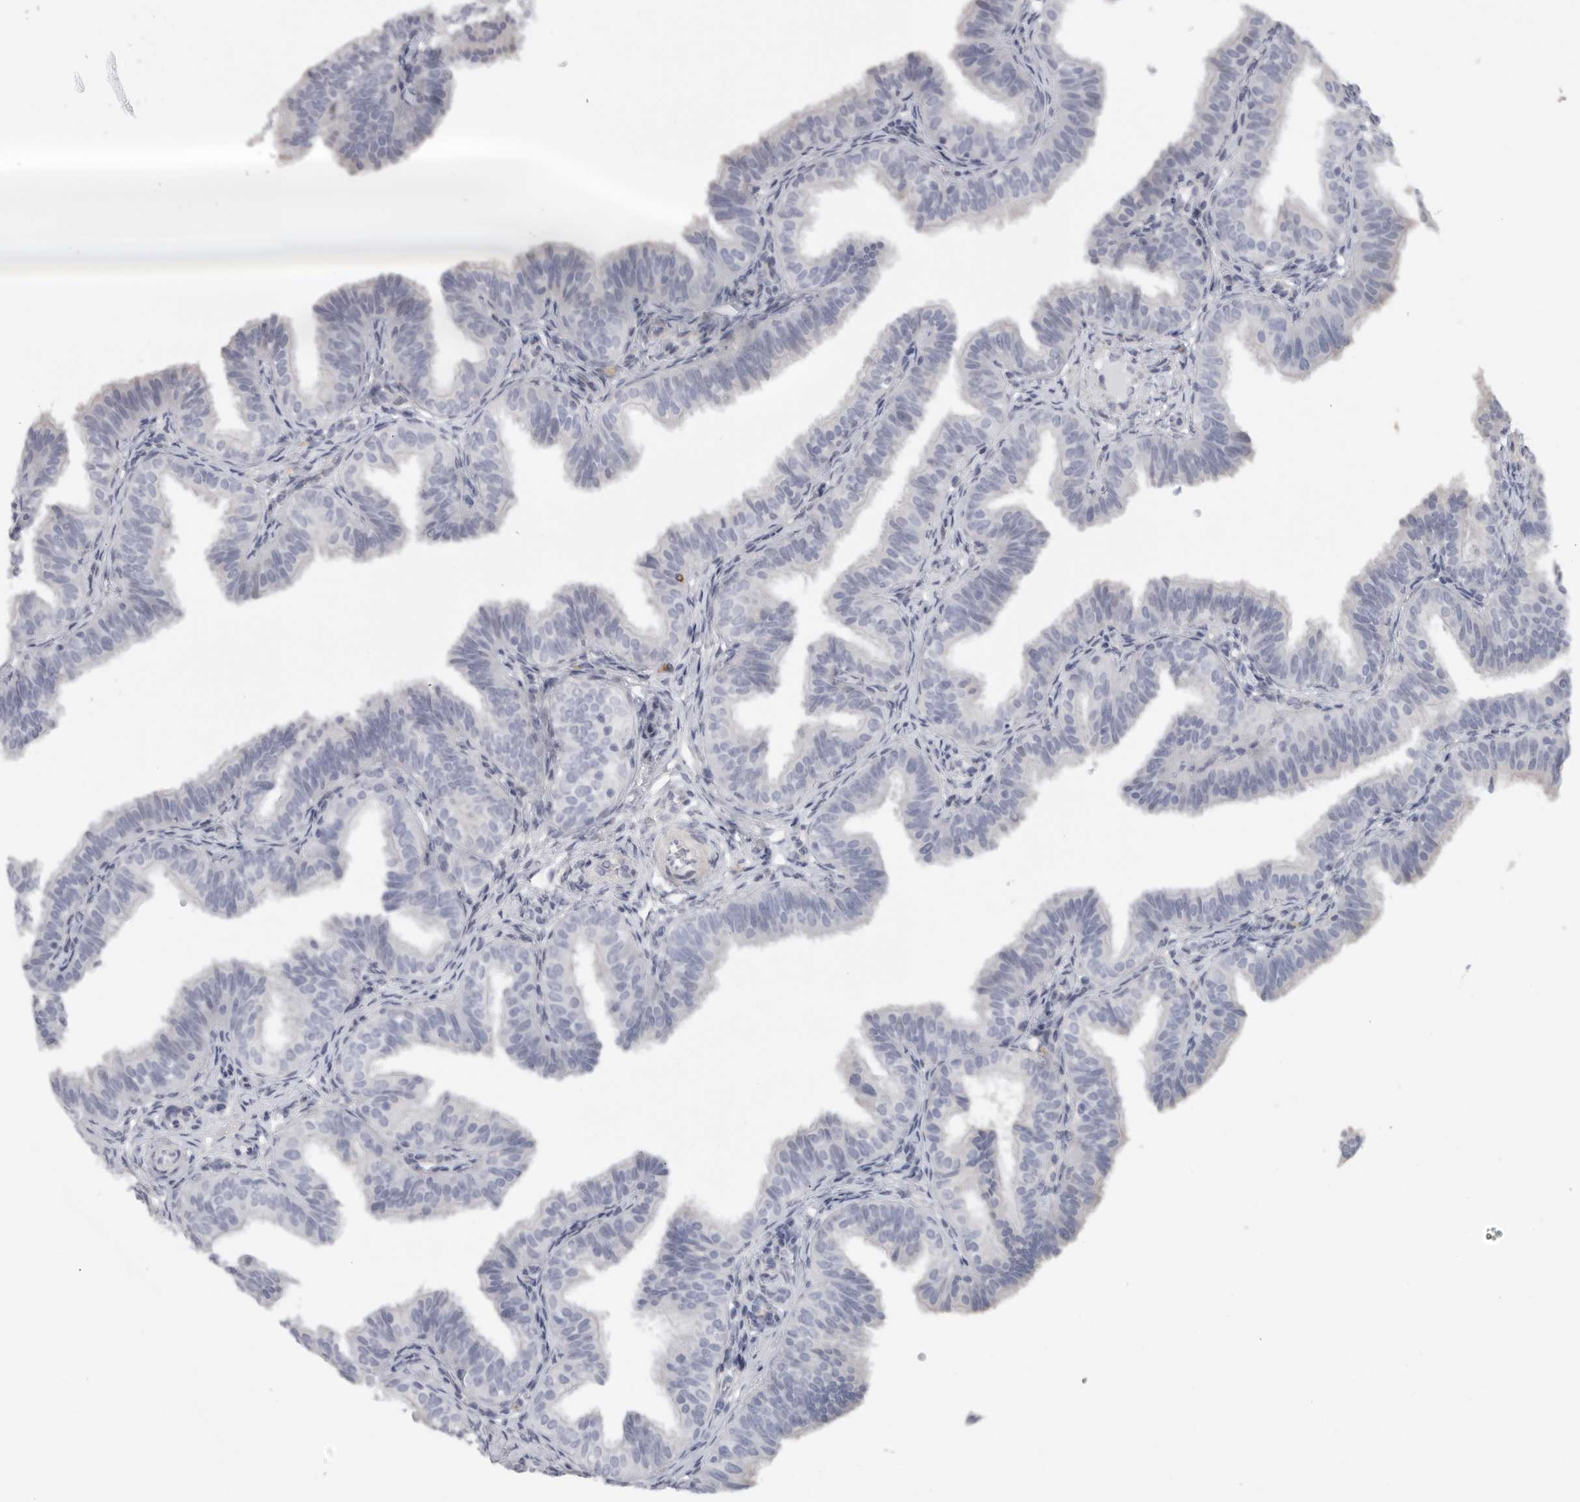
{"staining": {"intensity": "negative", "quantity": "none", "location": "none"}, "tissue": "fallopian tube", "cell_type": "Glandular cells", "image_type": "normal", "snomed": [{"axis": "morphology", "description": "Normal tissue, NOS"}, {"axis": "topography", "description": "Fallopian tube"}], "caption": "DAB (3,3'-diaminobenzidine) immunohistochemical staining of normal human fallopian tube shows no significant positivity in glandular cells.", "gene": "TNR", "patient": {"sex": "female", "age": 35}}